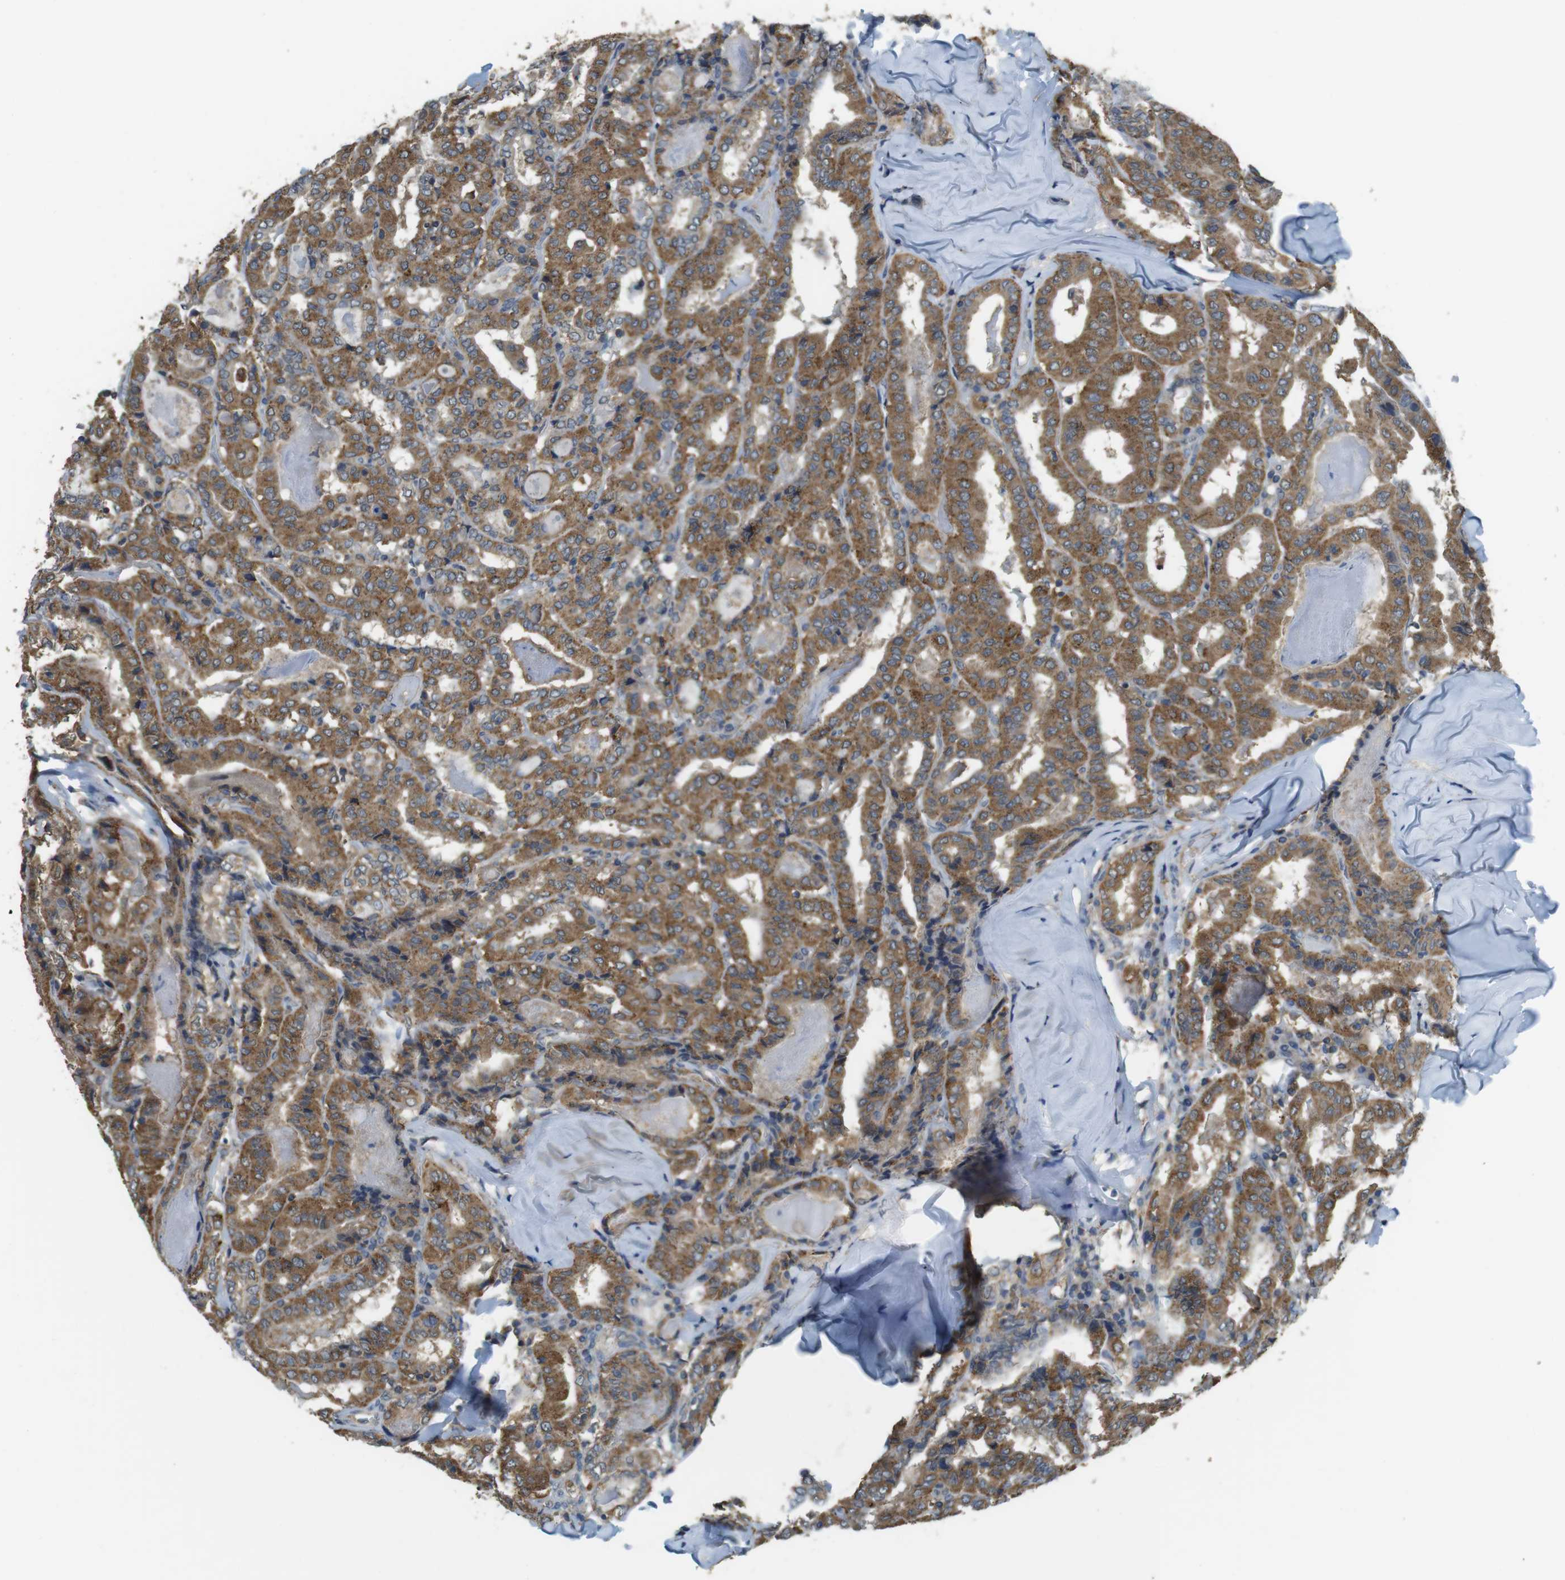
{"staining": {"intensity": "moderate", "quantity": ">75%", "location": "cytoplasmic/membranous"}, "tissue": "thyroid cancer", "cell_type": "Tumor cells", "image_type": "cancer", "snomed": [{"axis": "morphology", "description": "Papillary adenocarcinoma, NOS"}, {"axis": "topography", "description": "Thyroid gland"}], "caption": "Protein analysis of thyroid cancer (papillary adenocarcinoma) tissue reveals moderate cytoplasmic/membranous positivity in about >75% of tumor cells.", "gene": "BRI3BP", "patient": {"sex": "female", "age": 42}}